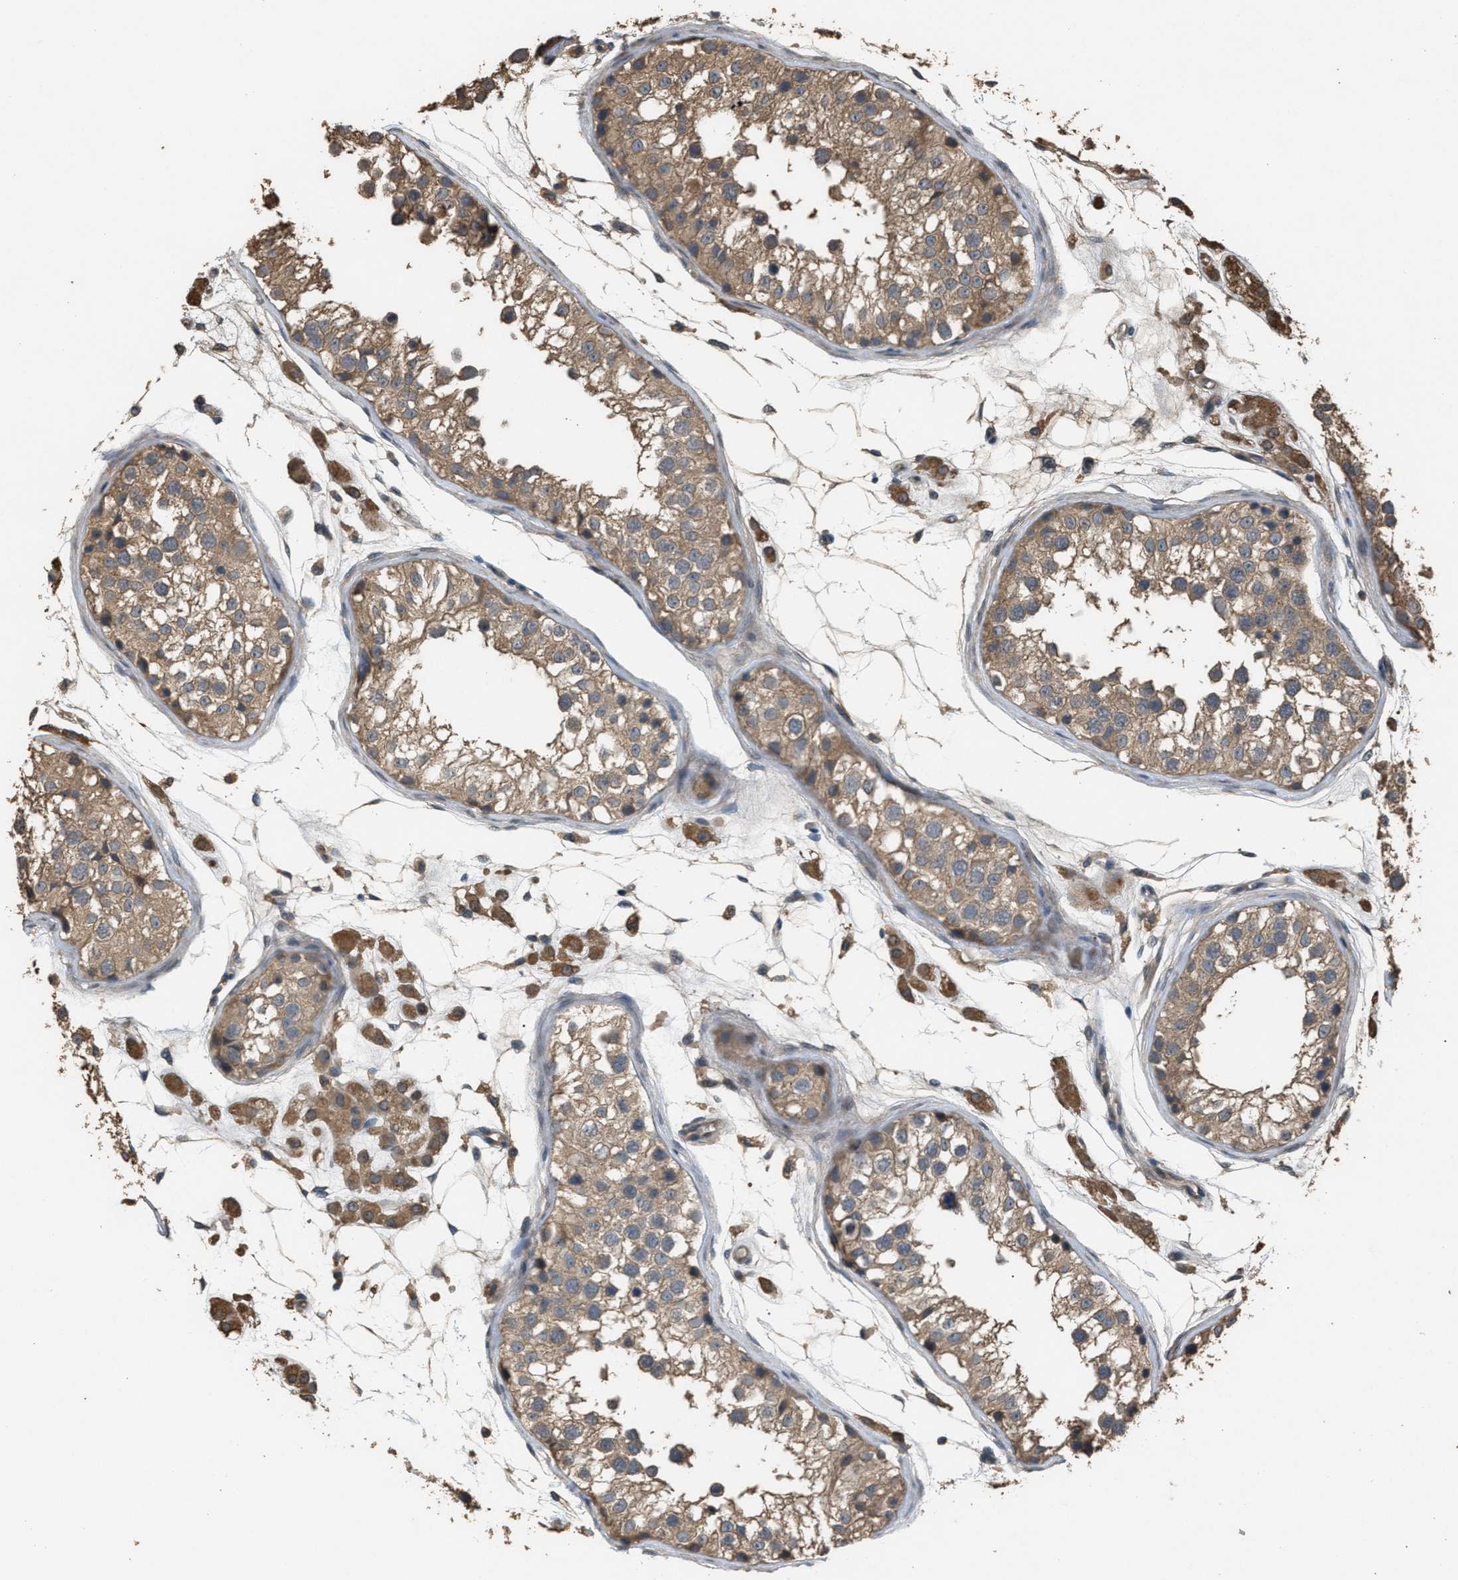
{"staining": {"intensity": "moderate", "quantity": ">75%", "location": "cytoplasmic/membranous"}, "tissue": "testis", "cell_type": "Cells in seminiferous ducts", "image_type": "normal", "snomed": [{"axis": "morphology", "description": "Normal tissue, NOS"}, {"axis": "morphology", "description": "Adenocarcinoma, metastatic, NOS"}, {"axis": "topography", "description": "Testis"}], "caption": "Immunohistochemistry (IHC) histopathology image of normal testis: human testis stained using immunohistochemistry (IHC) shows medium levels of moderate protein expression localized specifically in the cytoplasmic/membranous of cells in seminiferous ducts, appearing as a cytoplasmic/membranous brown color.", "gene": "ARHGDIA", "patient": {"sex": "male", "age": 26}}